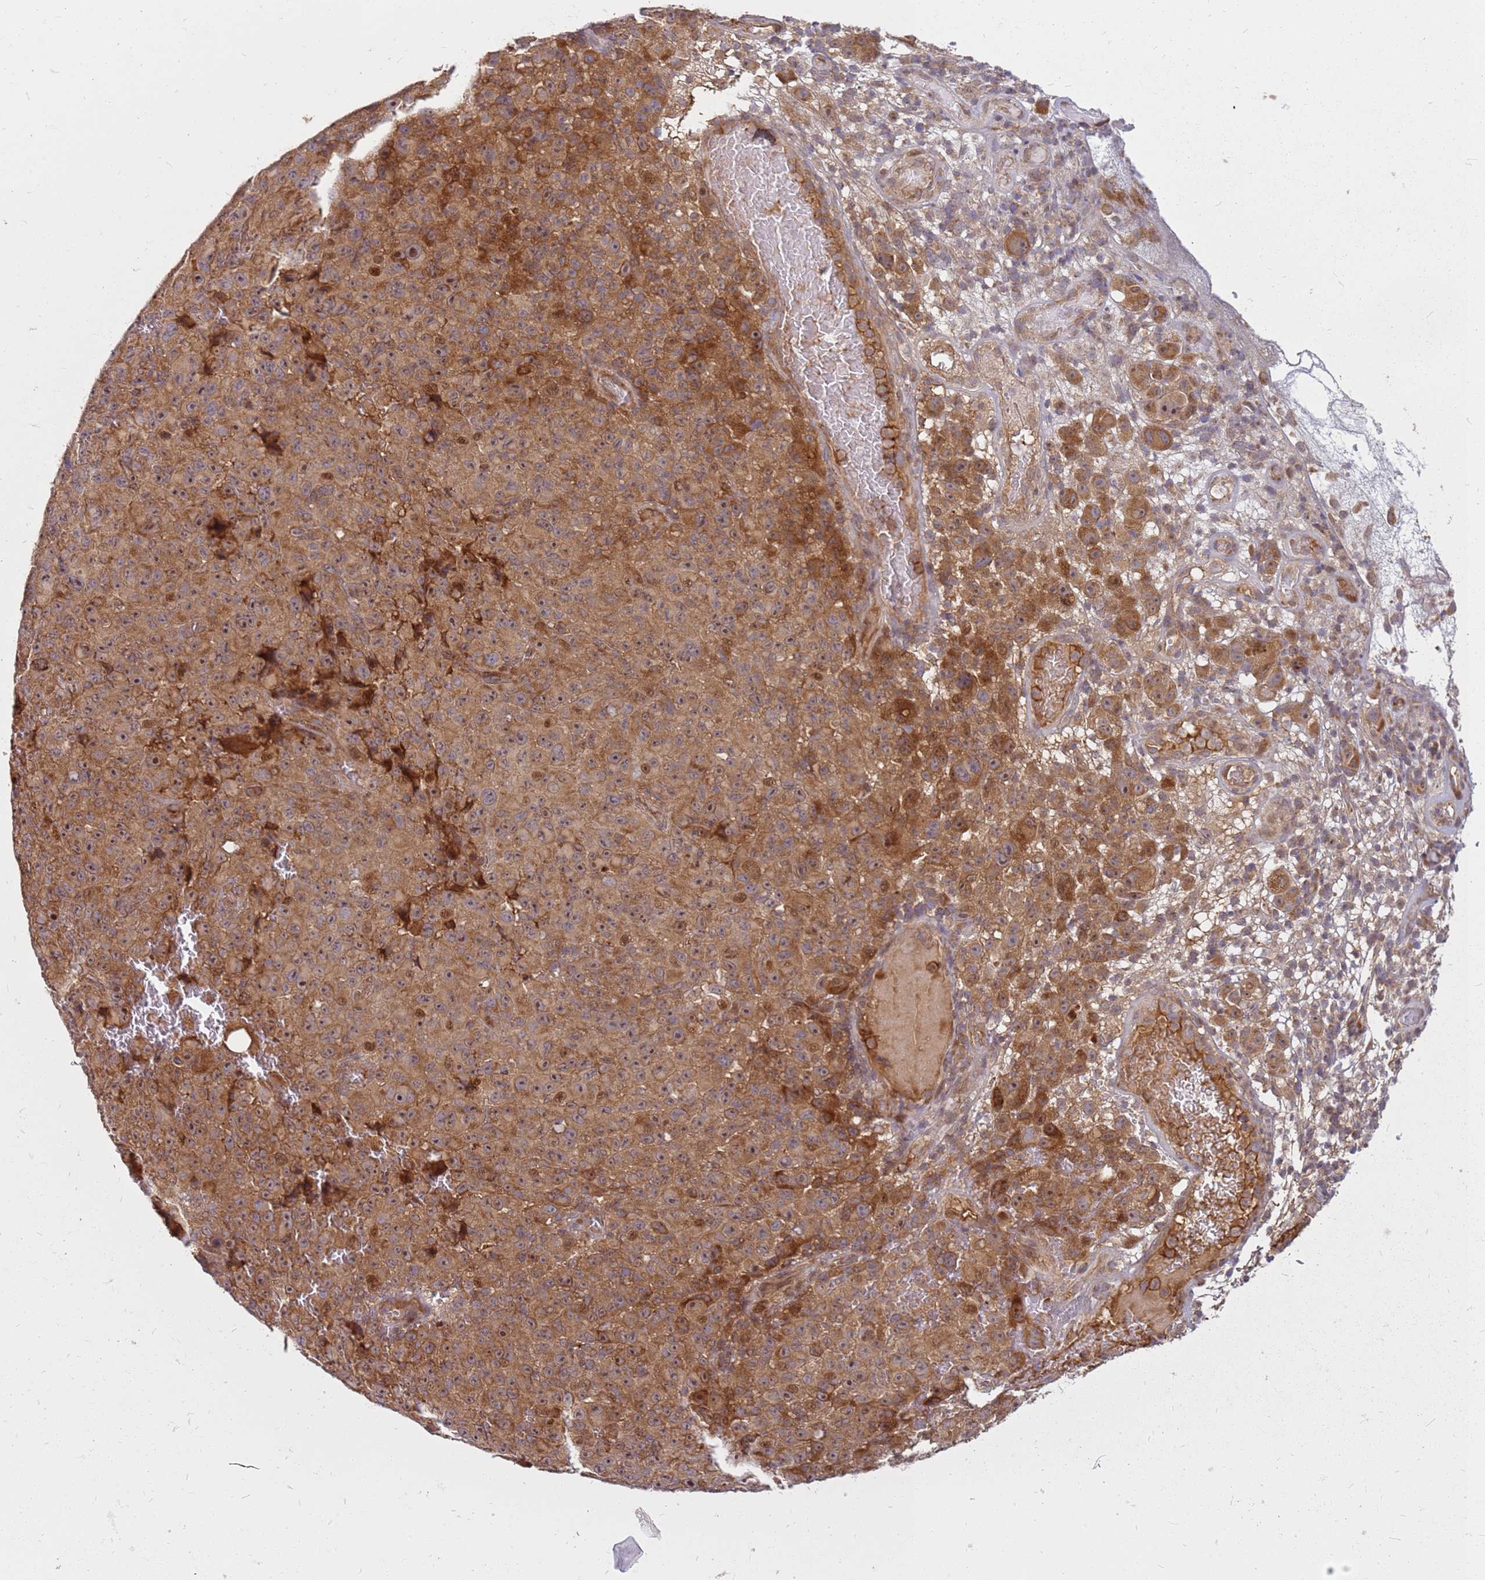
{"staining": {"intensity": "moderate", "quantity": ">75%", "location": "cytoplasmic/membranous"}, "tissue": "melanoma", "cell_type": "Tumor cells", "image_type": "cancer", "snomed": [{"axis": "morphology", "description": "Malignant melanoma, NOS"}, {"axis": "topography", "description": "Skin"}], "caption": "DAB immunohistochemical staining of human malignant melanoma reveals moderate cytoplasmic/membranous protein expression in about >75% of tumor cells.", "gene": "CCDC159", "patient": {"sex": "female", "age": 82}}